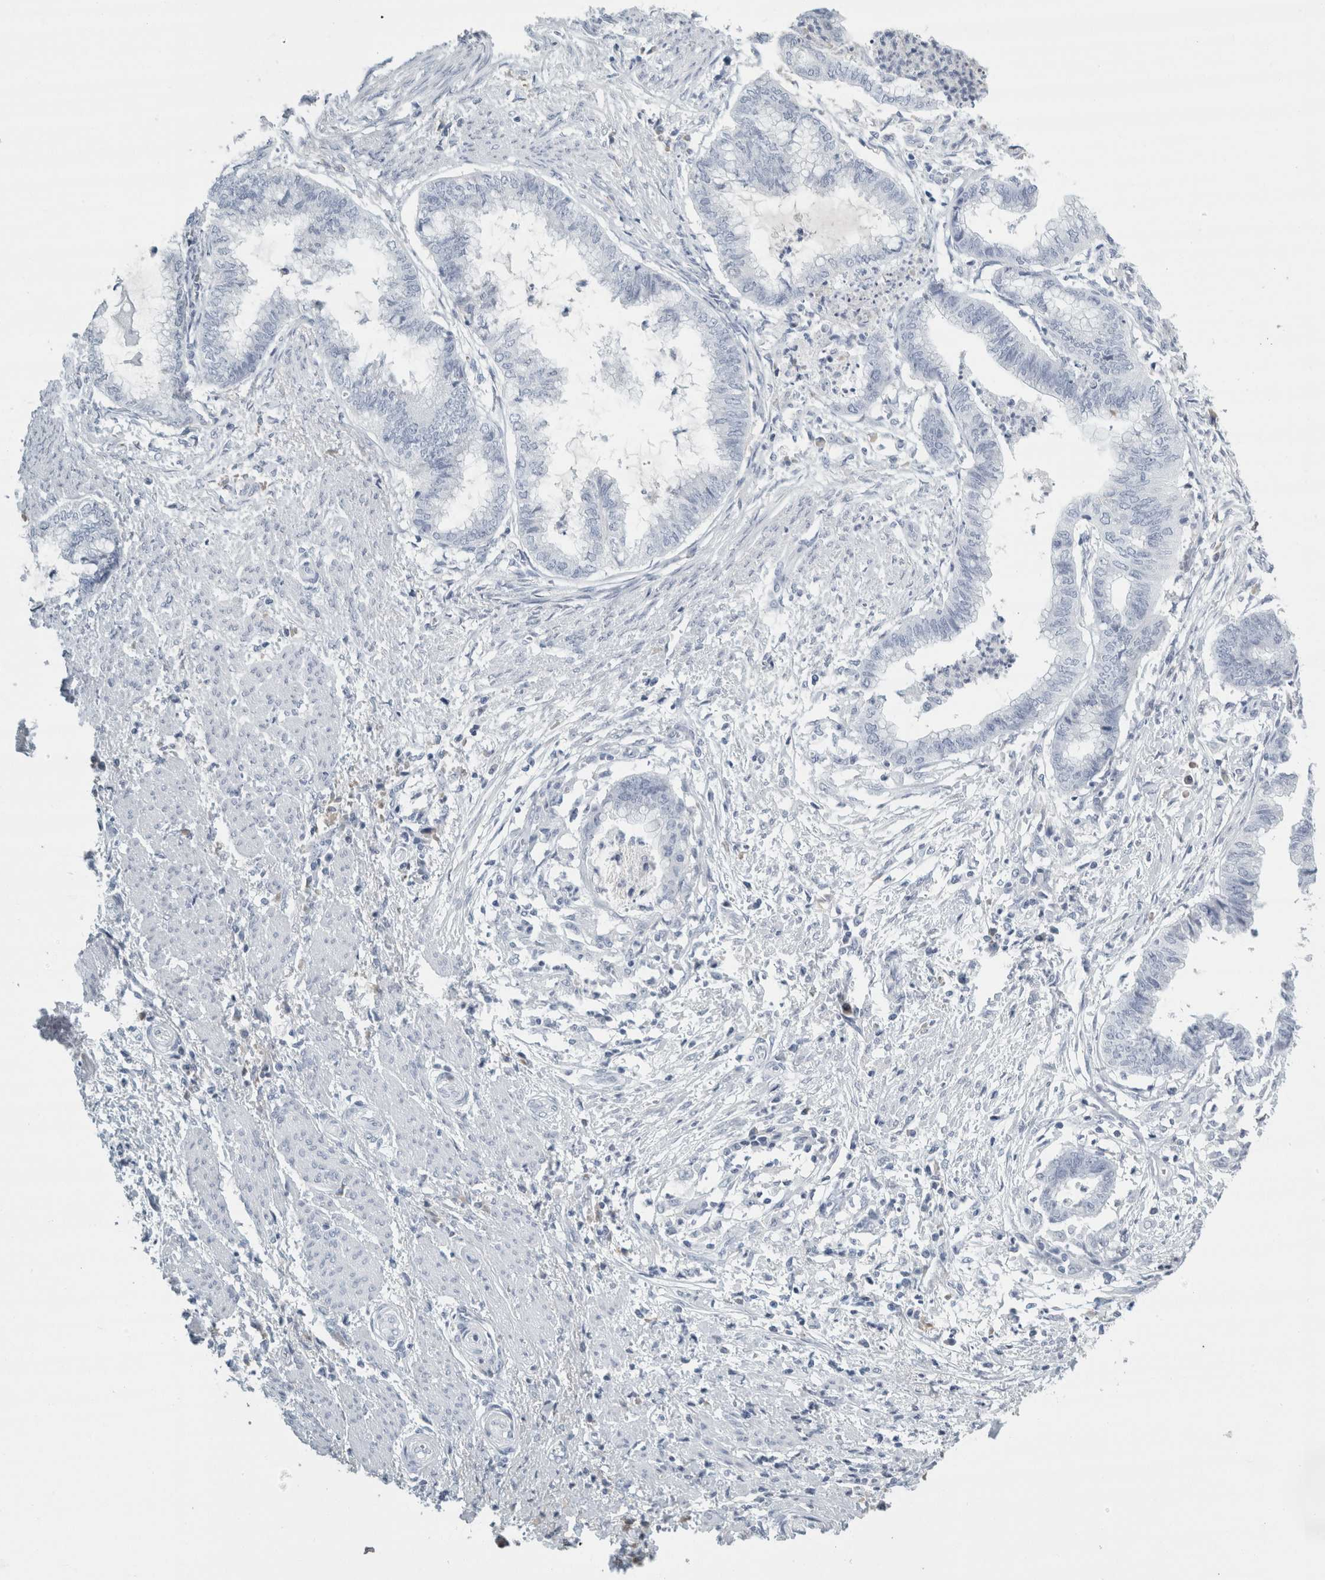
{"staining": {"intensity": "negative", "quantity": "none", "location": "none"}, "tissue": "endometrial cancer", "cell_type": "Tumor cells", "image_type": "cancer", "snomed": [{"axis": "morphology", "description": "Necrosis, NOS"}, {"axis": "morphology", "description": "Adenocarcinoma, NOS"}, {"axis": "topography", "description": "Endometrium"}], "caption": "The photomicrograph reveals no staining of tumor cells in endometrial cancer (adenocarcinoma).", "gene": "TSPAN8", "patient": {"sex": "female", "age": 79}}